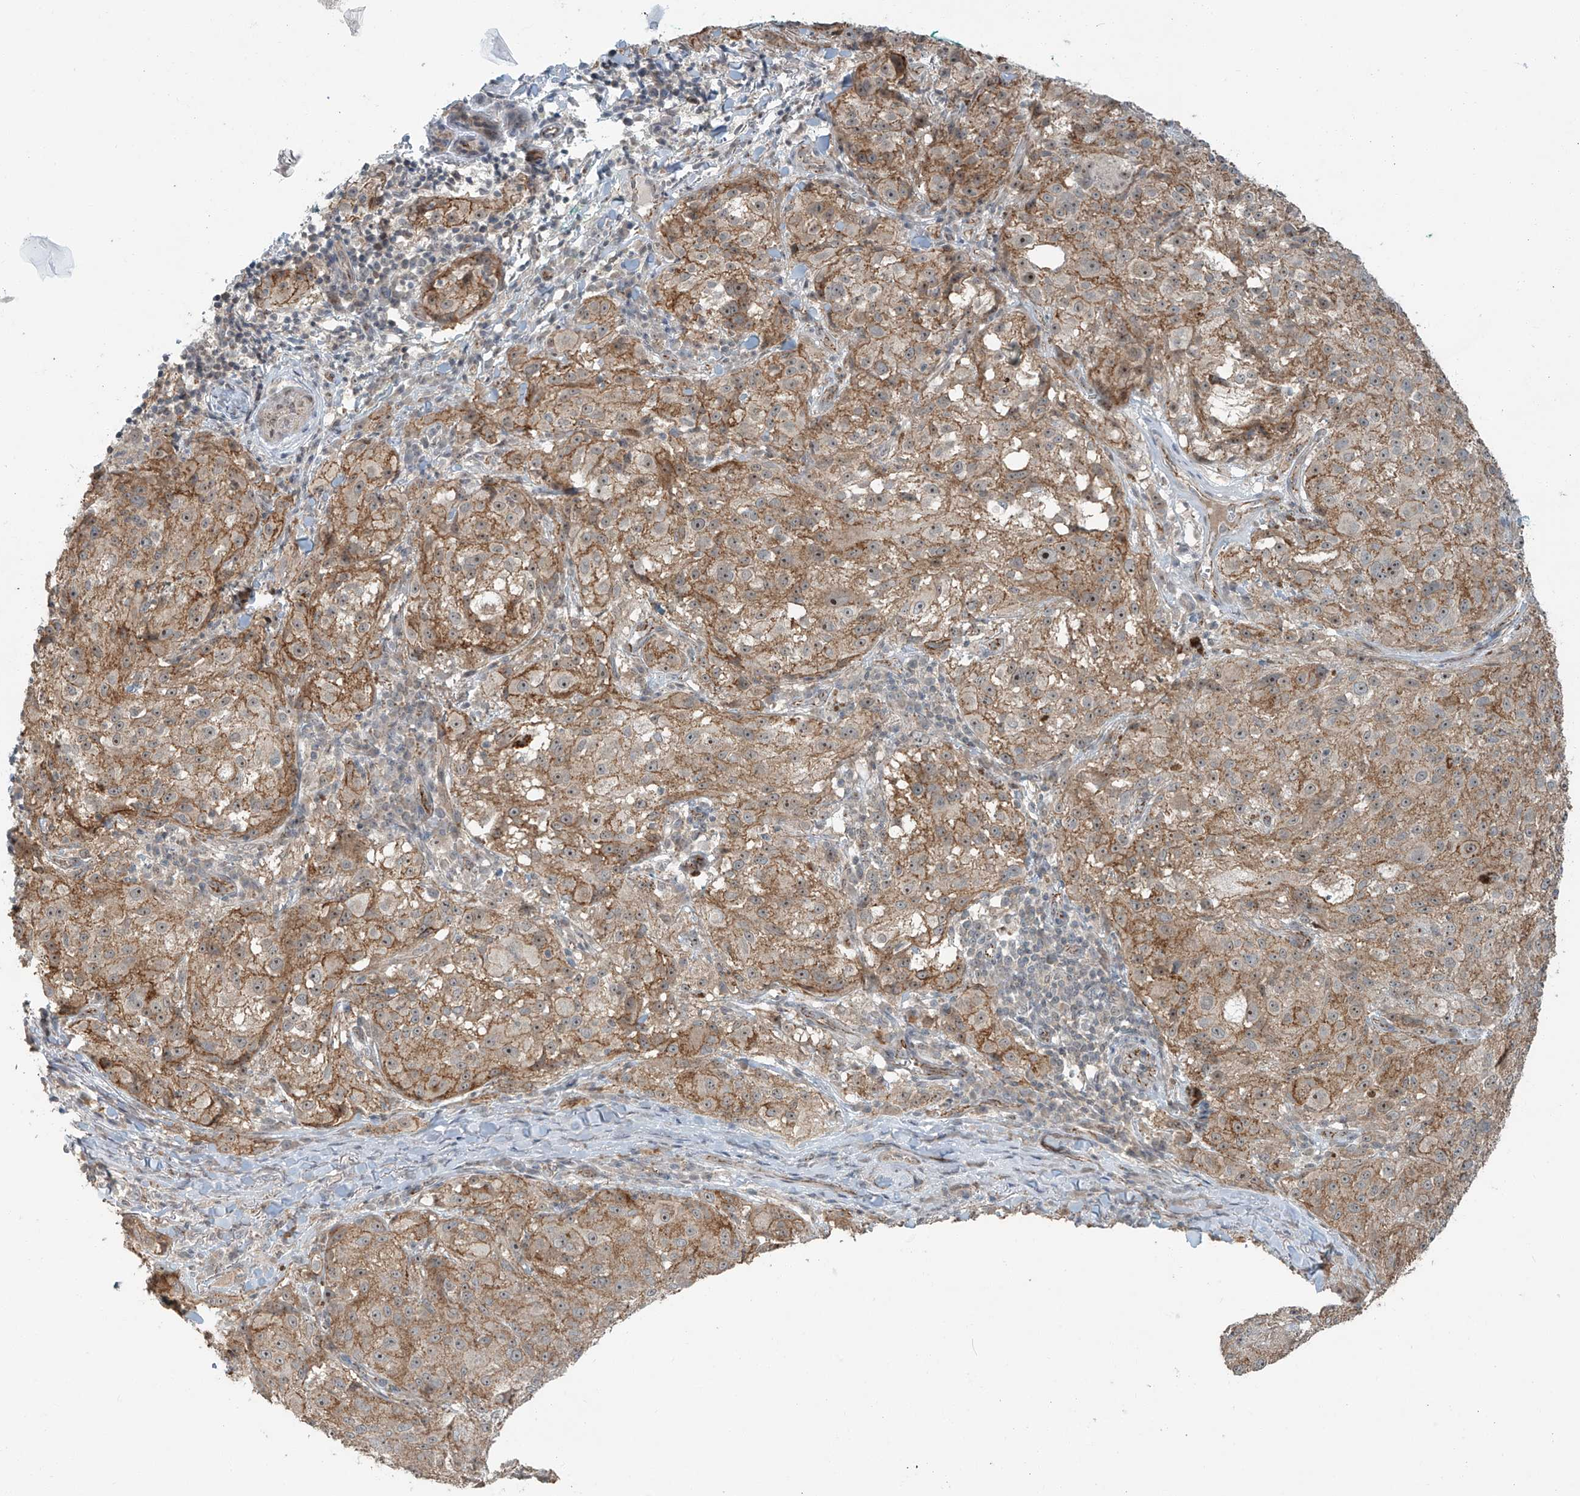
{"staining": {"intensity": "weak", "quantity": "25%-75%", "location": "cytoplasmic/membranous"}, "tissue": "melanoma", "cell_type": "Tumor cells", "image_type": "cancer", "snomed": [{"axis": "morphology", "description": "Necrosis, NOS"}, {"axis": "morphology", "description": "Malignant melanoma, NOS"}, {"axis": "topography", "description": "Skin"}], "caption": "Human melanoma stained for a protein (brown) shows weak cytoplasmic/membranous positive positivity in approximately 25%-75% of tumor cells.", "gene": "ZNF16", "patient": {"sex": "female", "age": 87}}